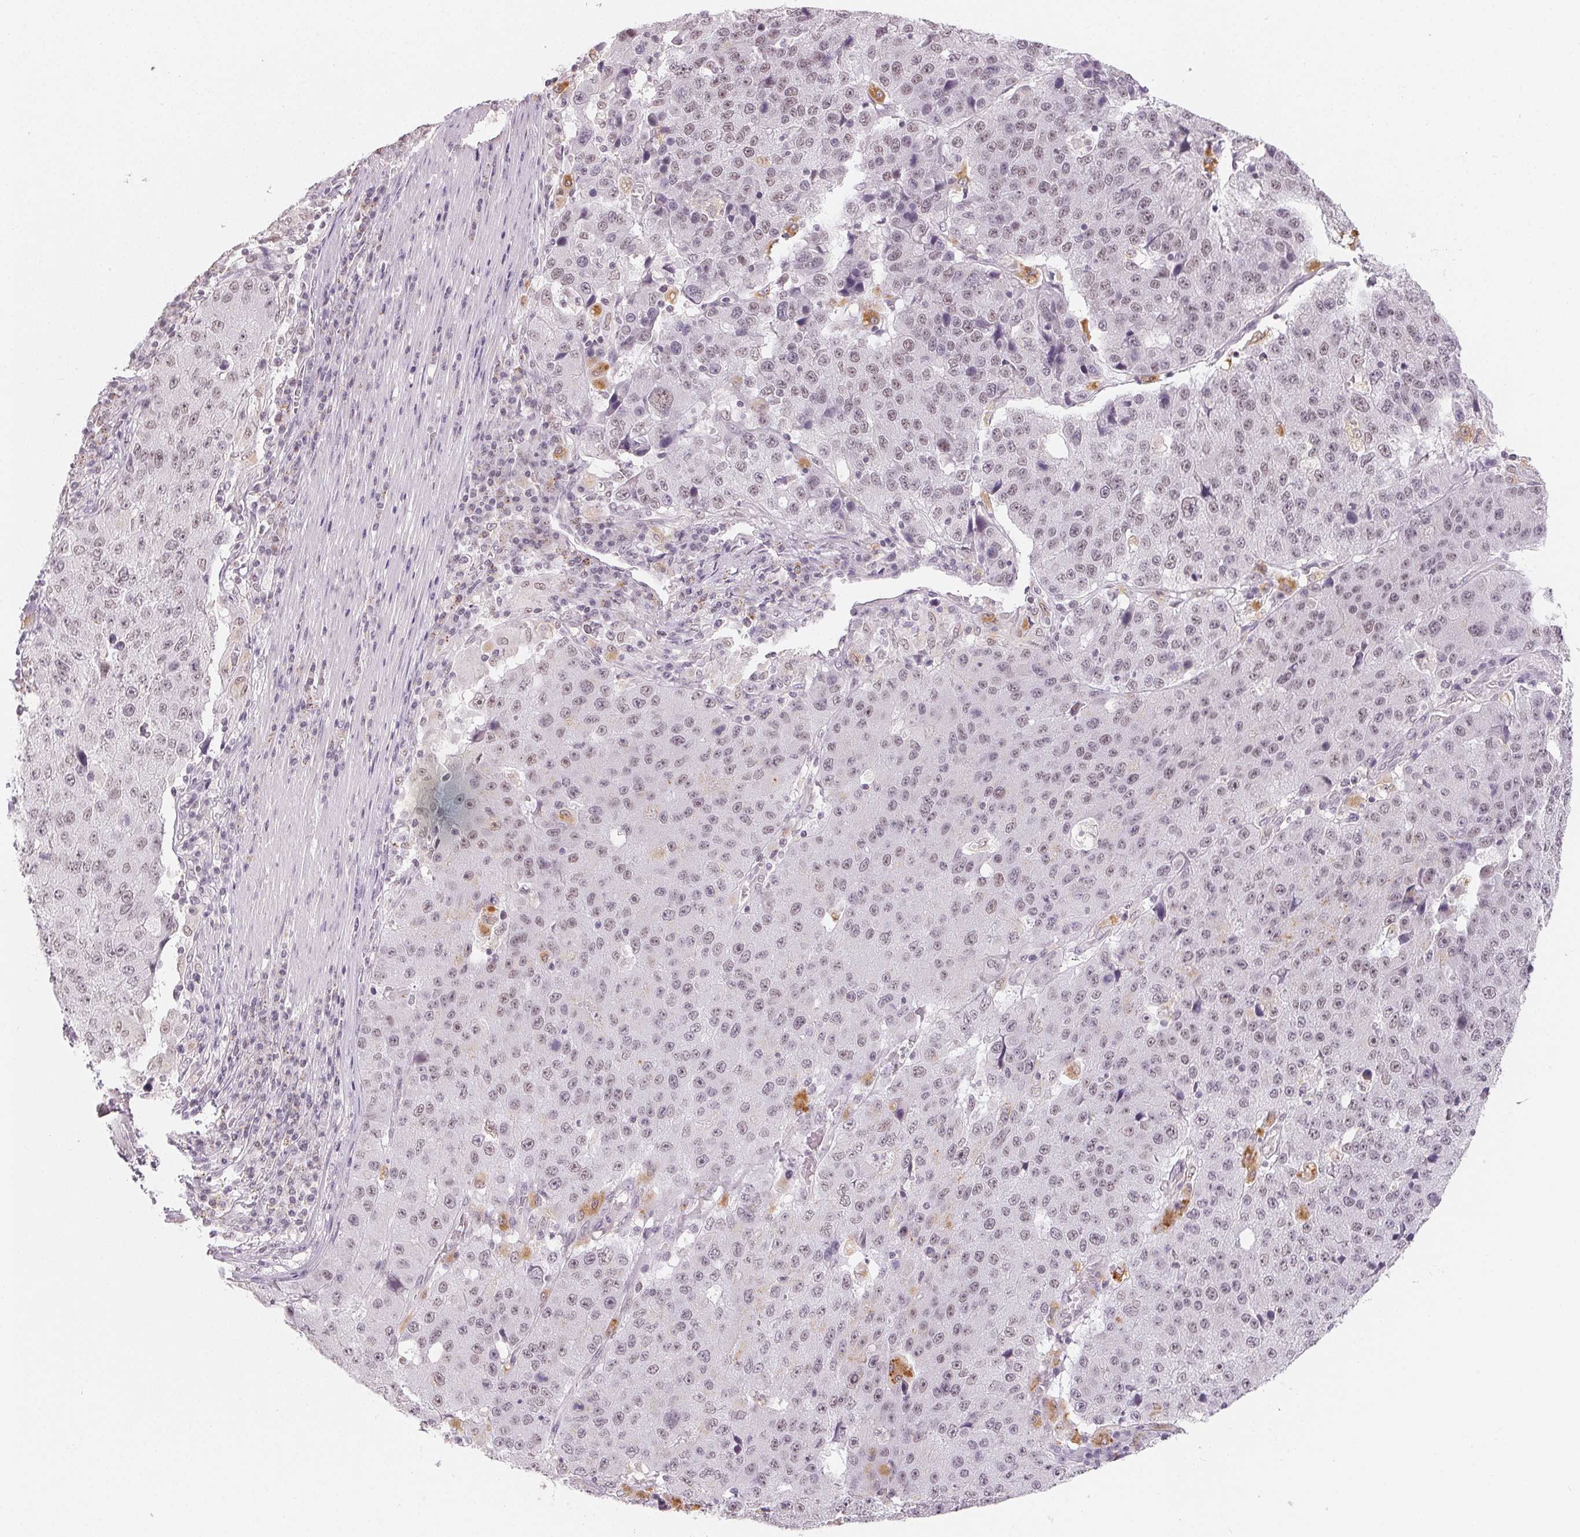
{"staining": {"intensity": "weak", "quantity": "<25%", "location": "nuclear"}, "tissue": "stomach cancer", "cell_type": "Tumor cells", "image_type": "cancer", "snomed": [{"axis": "morphology", "description": "Adenocarcinoma, NOS"}, {"axis": "topography", "description": "Stomach"}], "caption": "High power microscopy photomicrograph of an immunohistochemistry histopathology image of adenocarcinoma (stomach), revealing no significant expression in tumor cells.", "gene": "NXF3", "patient": {"sex": "male", "age": 71}}